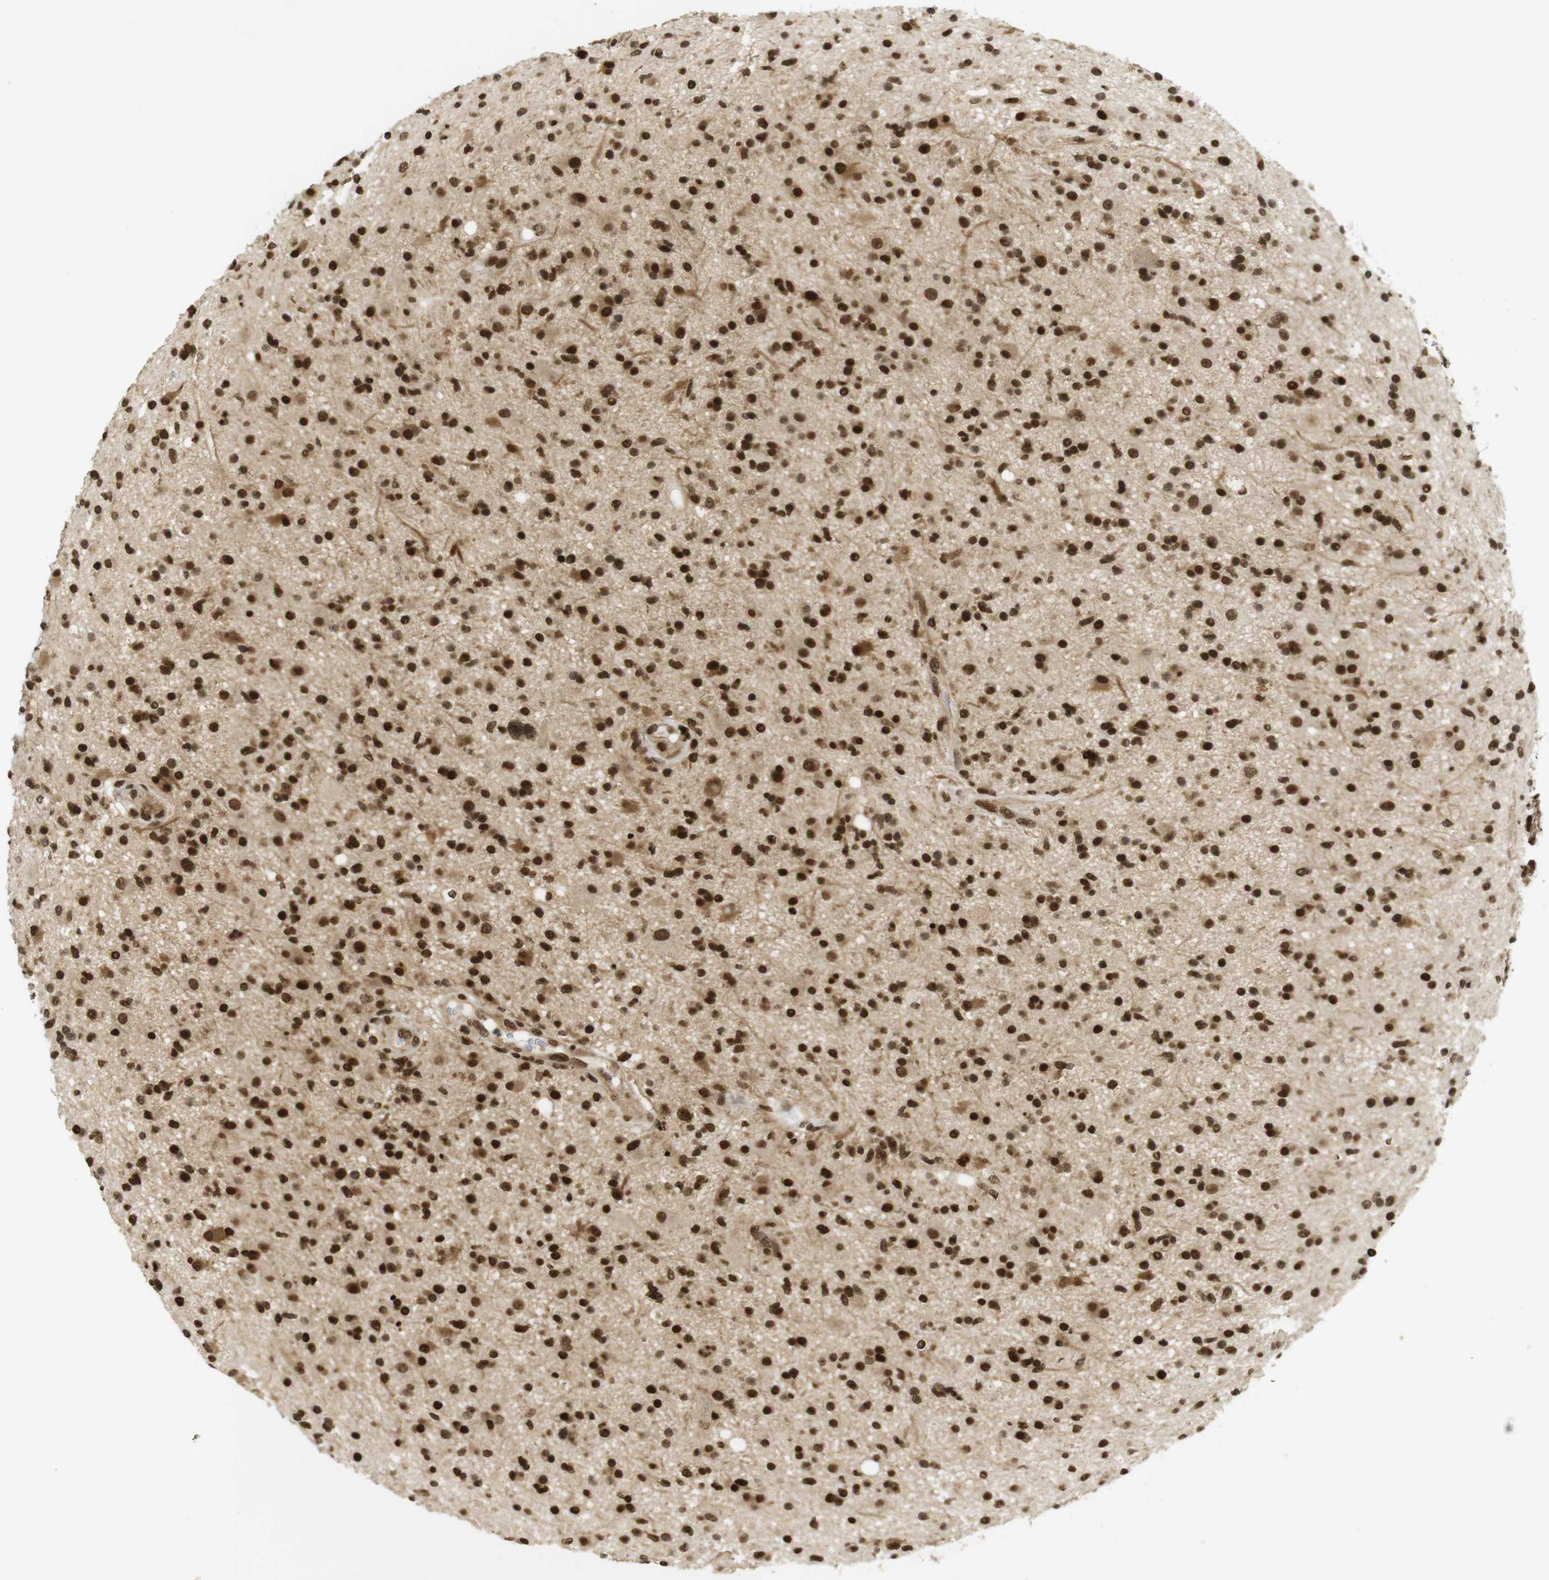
{"staining": {"intensity": "strong", "quantity": ">75%", "location": "cytoplasmic/membranous,nuclear"}, "tissue": "glioma", "cell_type": "Tumor cells", "image_type": "cancer", "snomed": [{"axis": "morphology", "description": "Glioma, malignant, High grade"}, {"axis": "topography", "description": "Brain"}], "caption": "Immunohistochemical staining of human high-grade glioma (malignant) reveals high levels of strong cytoplasmic/membranous and nuclear protein positivity in approximately >75% of tumor cells. The staining is performed using DAB brown chromogen to label protein expression. The nuclei are counter-stained blue using hematoxylin.", "gene": "RUVBL2", "patient": {"sex": "male", "age": 33}}